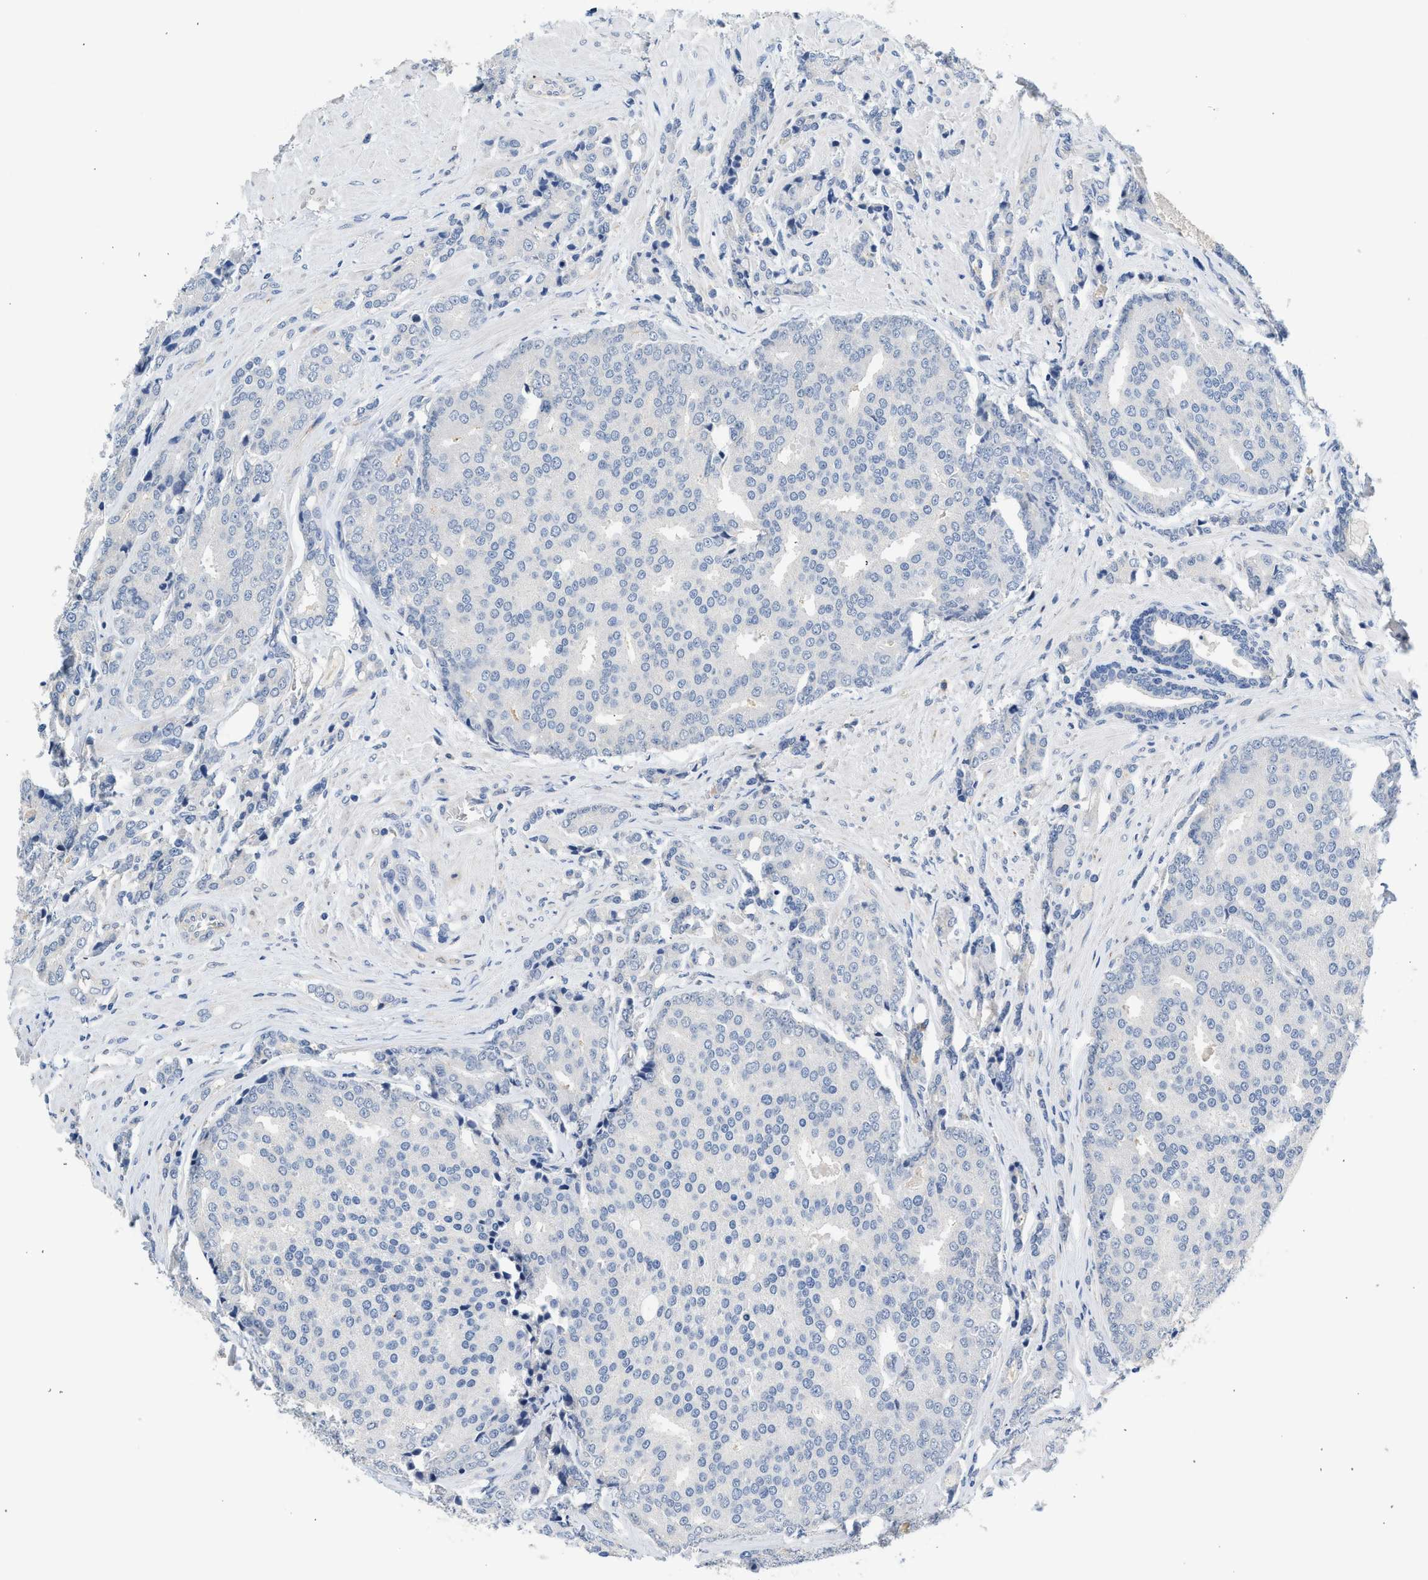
{"staining": {"intensity": "negative", "quantity": "none", "location": "none"}, "tissue": "prostate cancer", "cell_type": "Tumor cells", "image_type": "cancer", "snomed": [{"axis": "morphology", "description": "Adenocarcinoma, High grade"}, {"axis": "topography", "description": "Prostate"}], "caption": "Prostate cancer (adenocarcinoma (high-grade)) was stained to show a protein in brown. There is no significant positivity in tumor cells.", "gene": "CSF3R", "patient": {"sex": "male", "age": 50}}